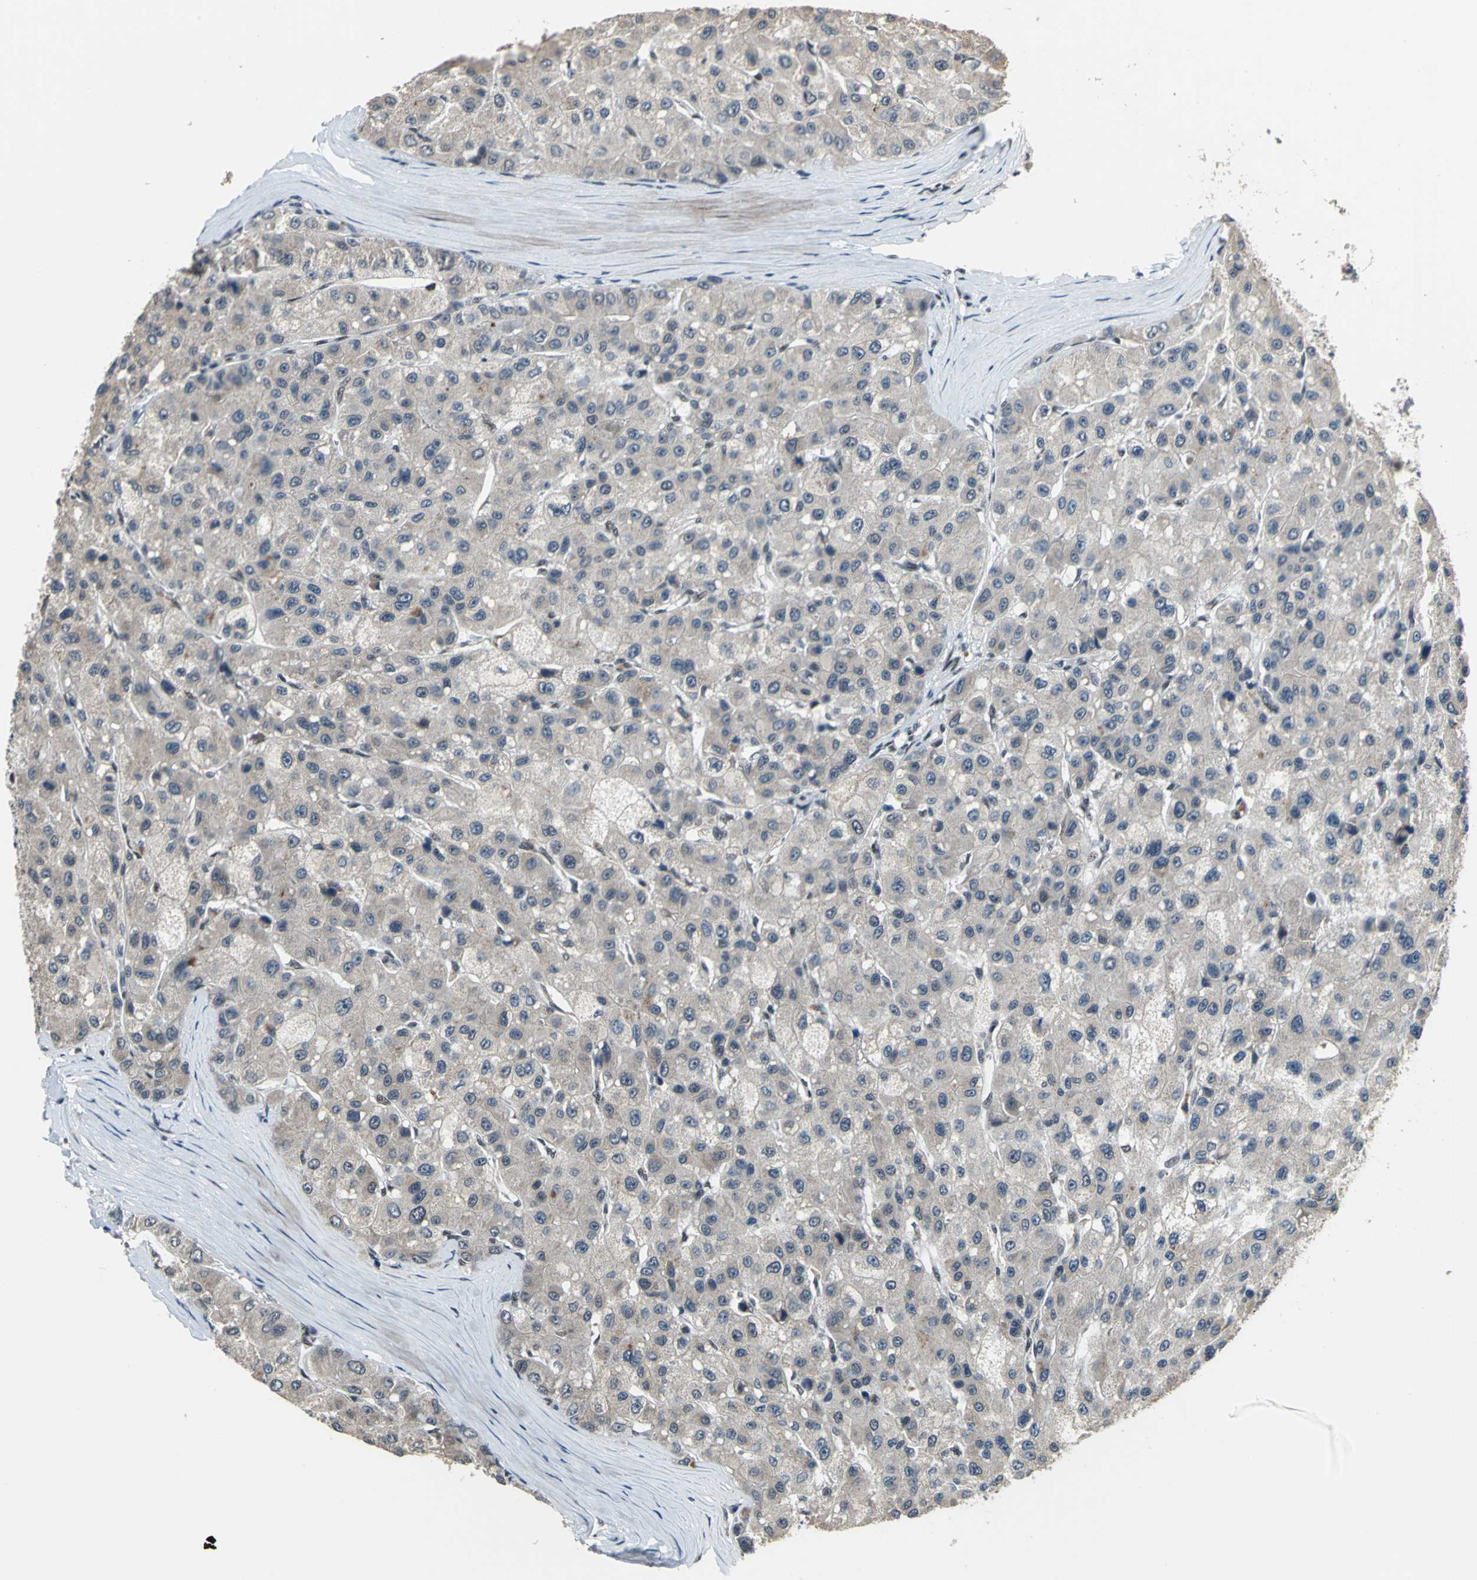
{"staining": {"intensity": "strong", "quantity": "<25%", "location": "cytoplasmic/membranous"}, "tissue": "liver cancer", "cell_type": "Tumor cells", "image_type": "cancer", "snomed": [{"axis": "morphology", "description": "Carcinoma, Hepatocellular, NOS"}, {"axis": "topography", "description": "Liver"}], "caption": "A medium amount of strong cytoplasmic/membranous expression is seen in approximately <25% of tumor cells in liver cancer tissue.", "gene": "ELF2", "patient": {"sex": "male", "age": 80}}